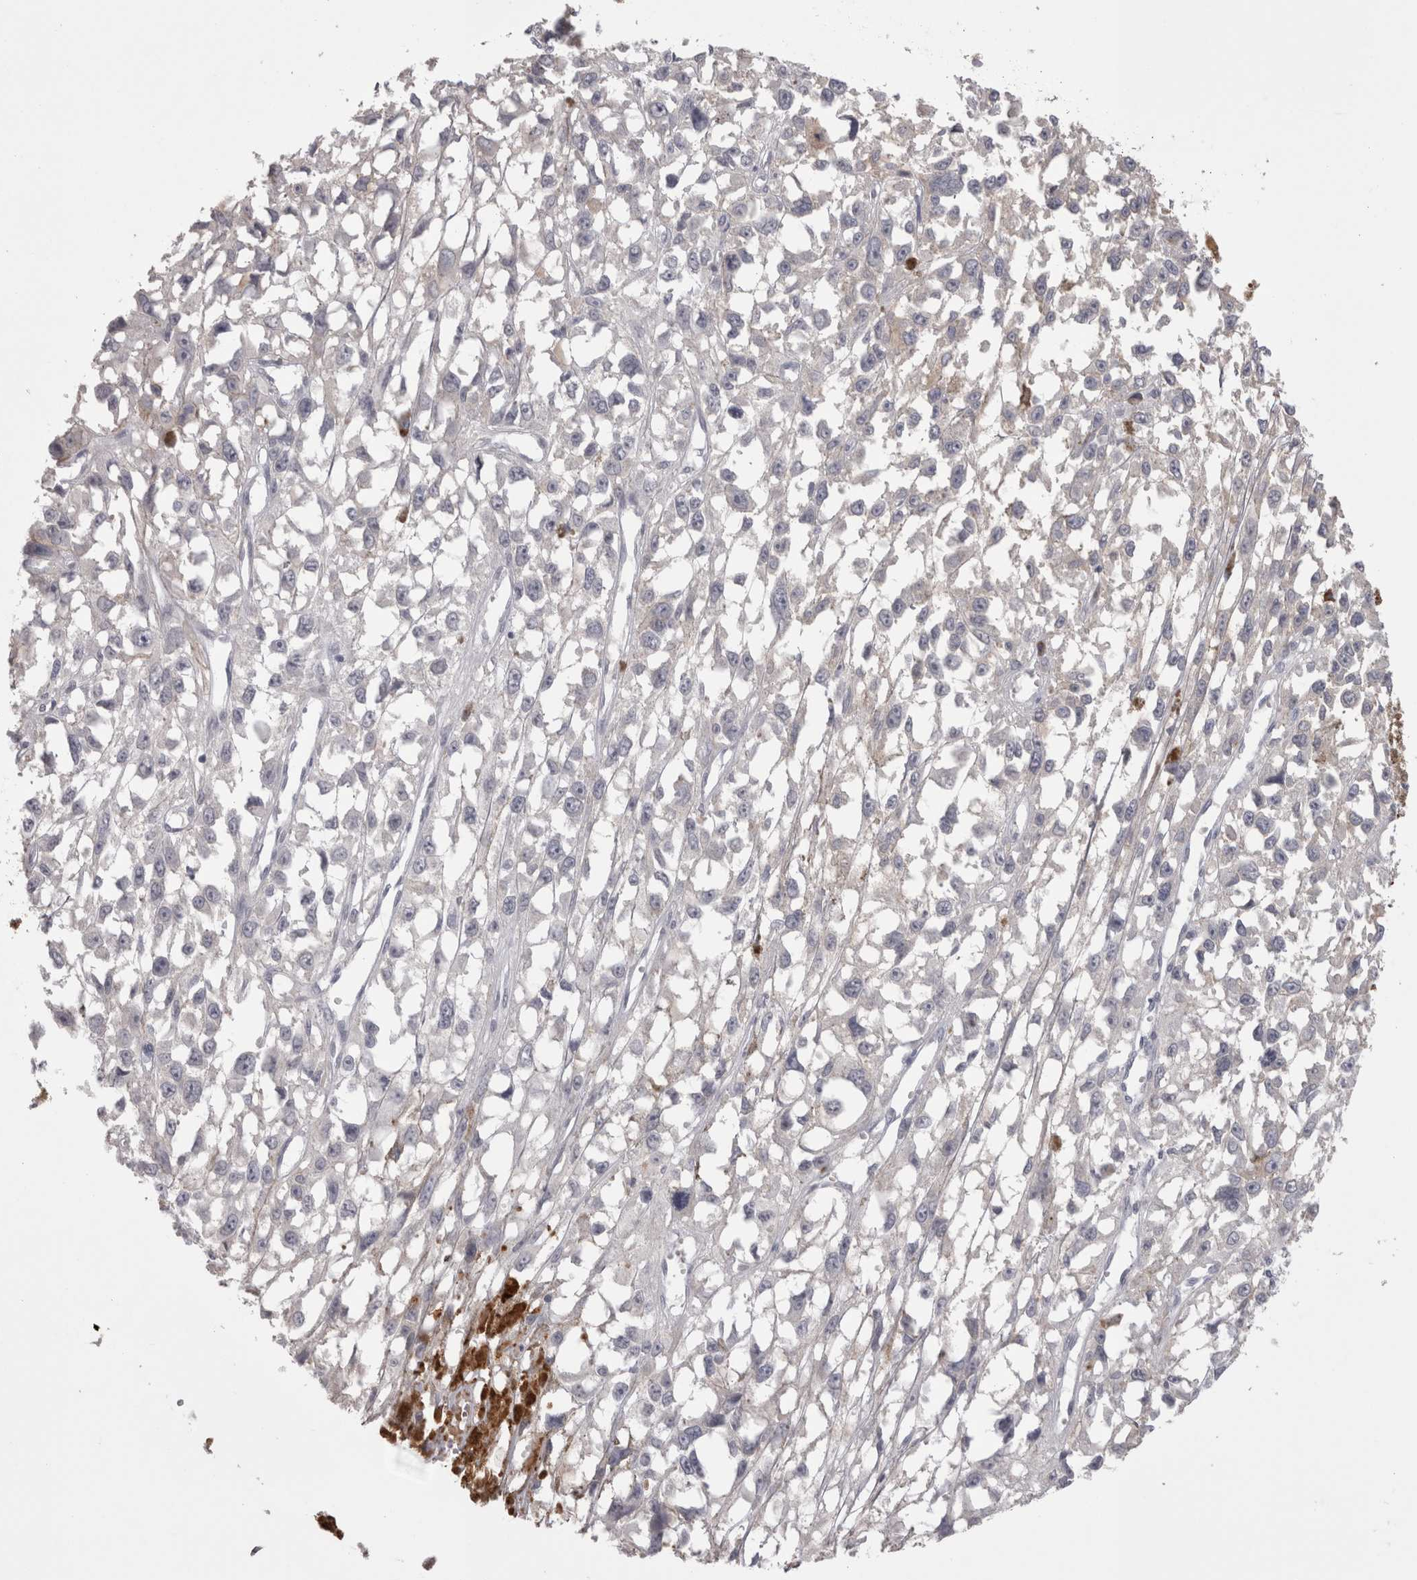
{"staining": {"intensity": "negative", "quantity": "none", "location": "none"}, "tissue": "melanoma", "cell_type": "Tumor cells", "image_type": "cancer", "snomed": [{"axis": "morphology", "description": "Malignant melanoma, Metastatic site"}, {"axis": "topography", "description": "Lymph node"}], "caption": "Micrograph shows no significant protein expression in tumor cells of malignant melanoma (metastatic site). (Immunohistochemistry (ihc), brightfield microscopy, high magnification).", "gene": "SAA4", "patient": {"sex": "male", "age": 59}}